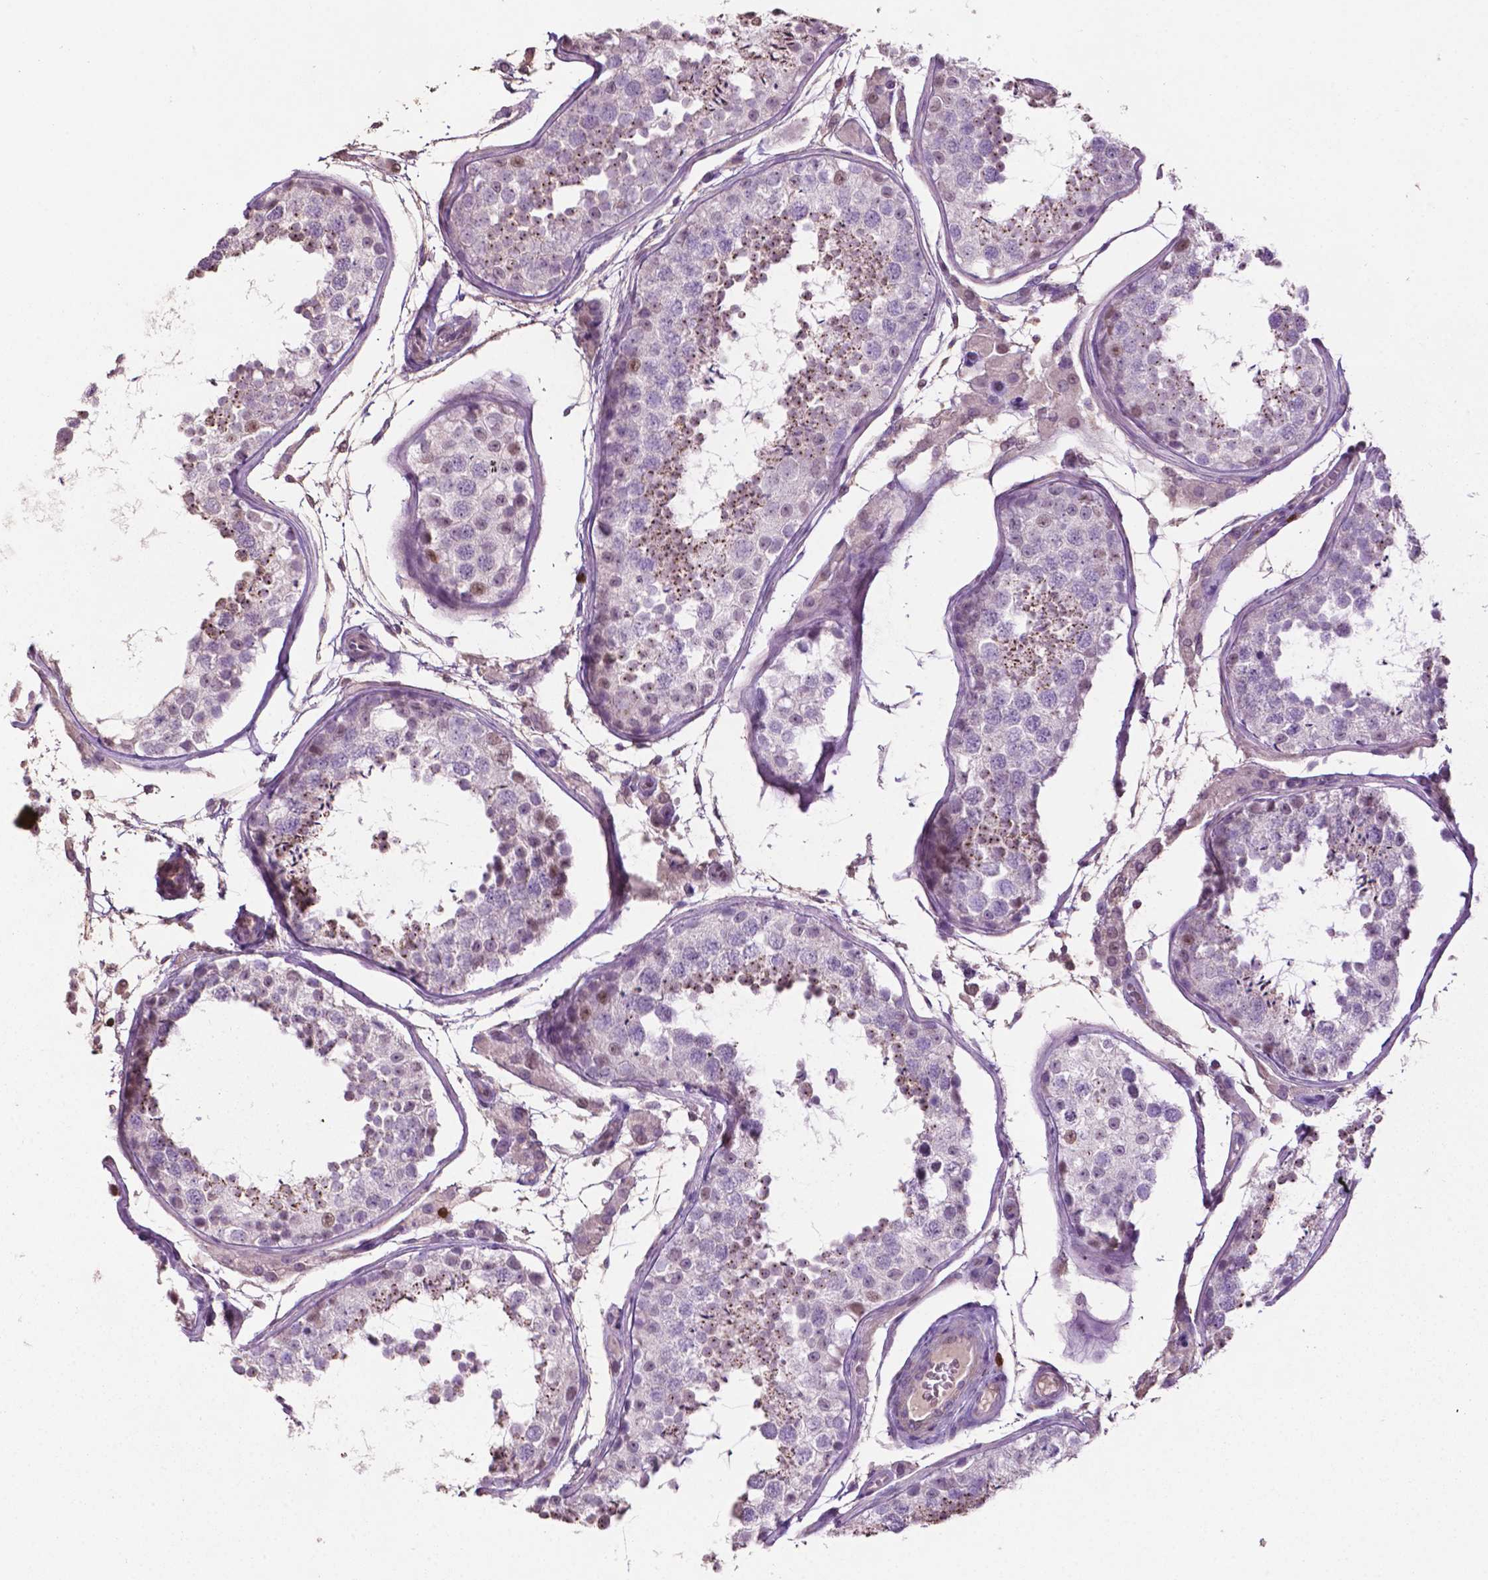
{"staining": {"intensity": "moderate", "quantity": "25%-75%", "location": "cytoplasmic/membranous,nuclear"}, "tissue": "testis", "cell_type": "Cells in seminiferous ducts", "image_type": "normal", "snomed": [{"axis": "morphology", "description": "Normal tissue, NOS"}, {"axis": "topography", "description": "Testis"}], "caption": "A photomicrograph of human testis stained for a protein demonstrates moderate cytoplasmic/membranous,nuclear brown staining in cells in seminiferous ducts. (brown staining indicates protein expression, while blue staining denotes nuclei).", "gene": "TBC1D10C", "patient": {"sex": "male", "age": 29}}